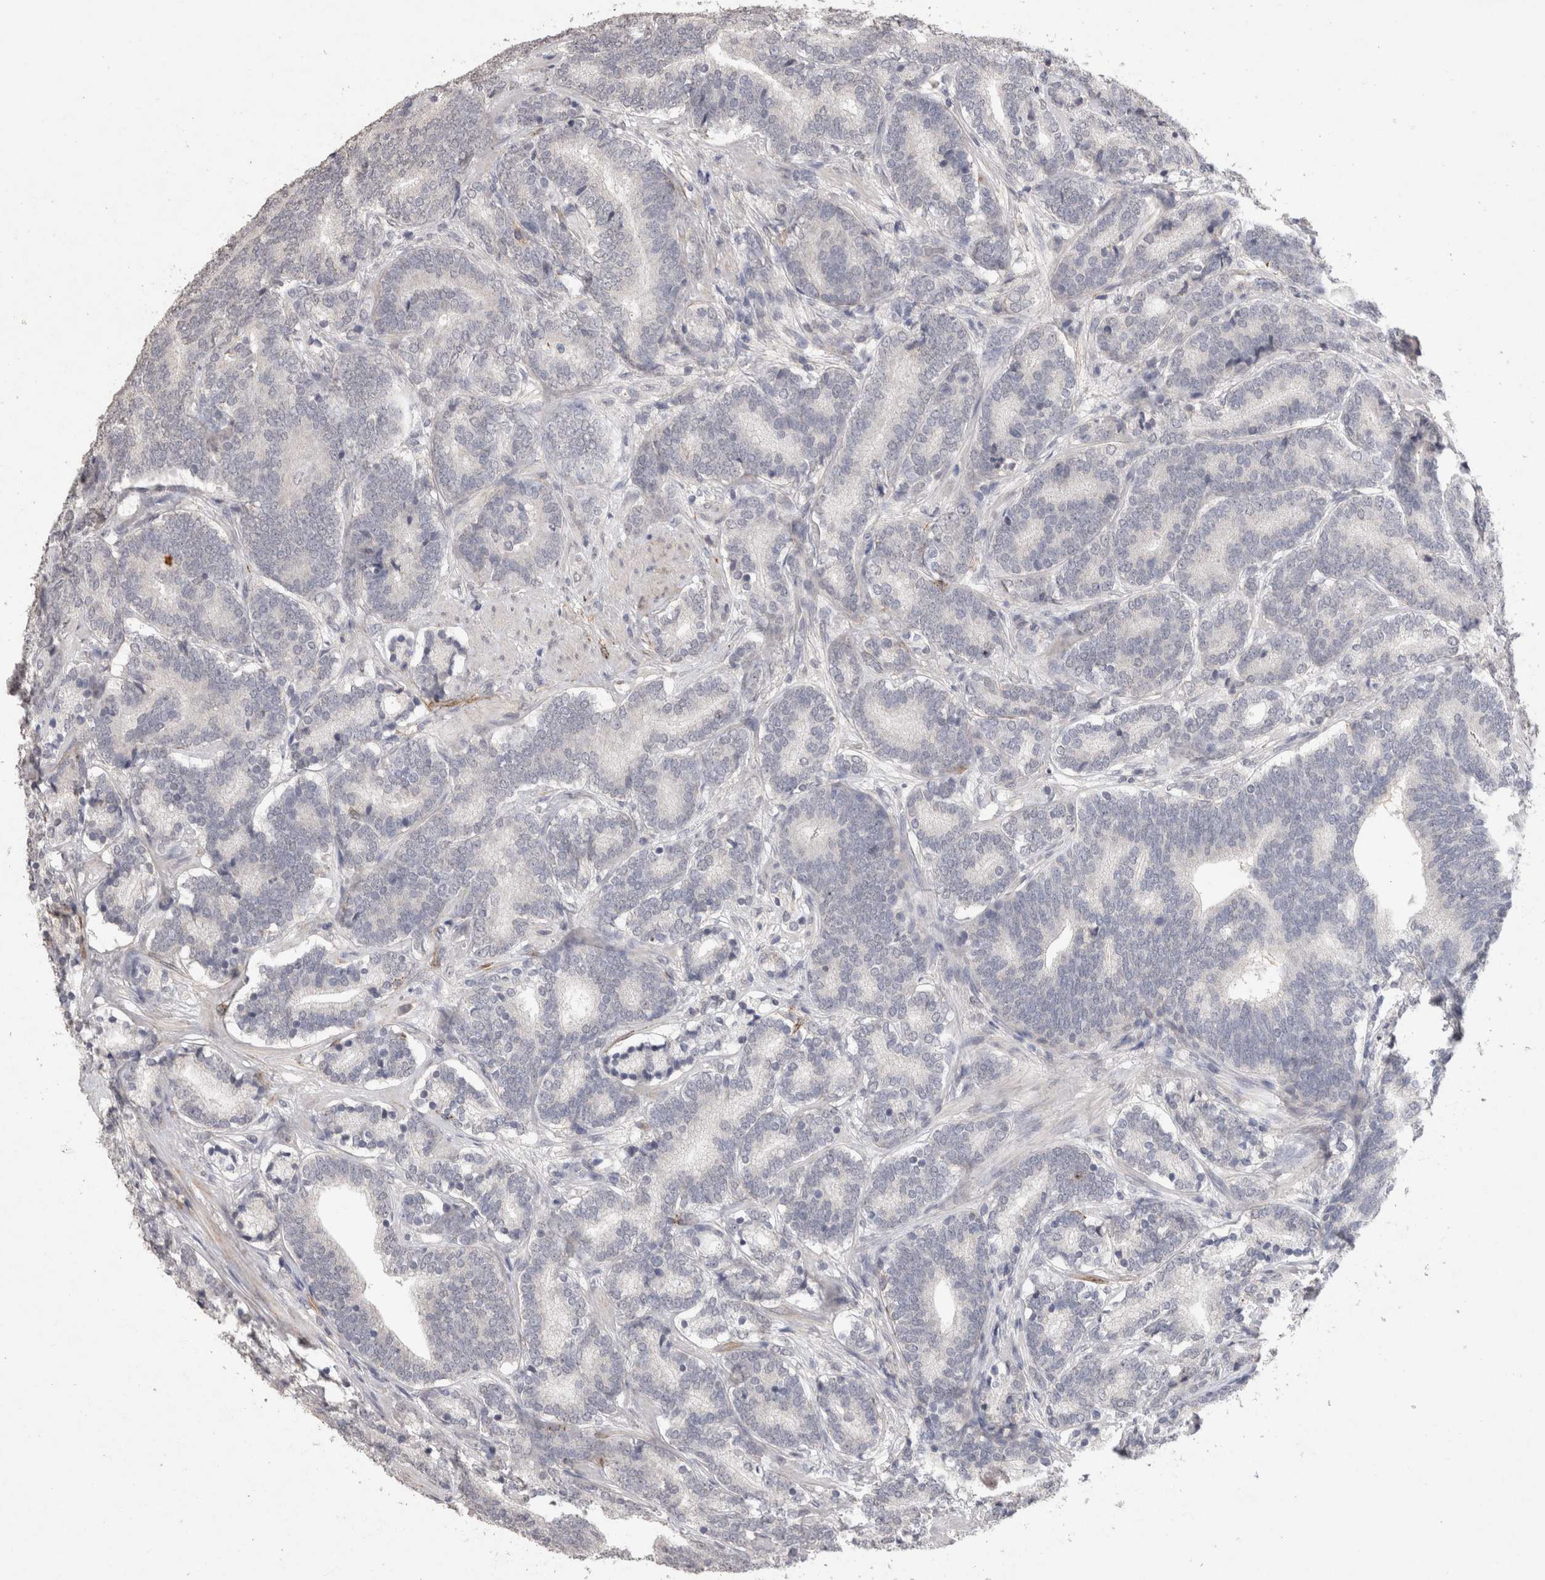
{"staining": {"intensity": "negative", "quantity": "none", "location": "none"}, "tissue": "prostate cancer", "cell_type": "Tumor cells", "image_type": "cancer", "snomed": [{"axis": "morphology", "description": "Adenocarcinoma, High grade"}, {"axis": "topography", "description": "Prostate"}], "caption": "Histopathology image shows no protein staining in tumor cells of prostate cancer (adenocarcinoma (high-grade)) tissue.", "gene": "CDH13", "patient": {"sex": "male", "age": 55}}